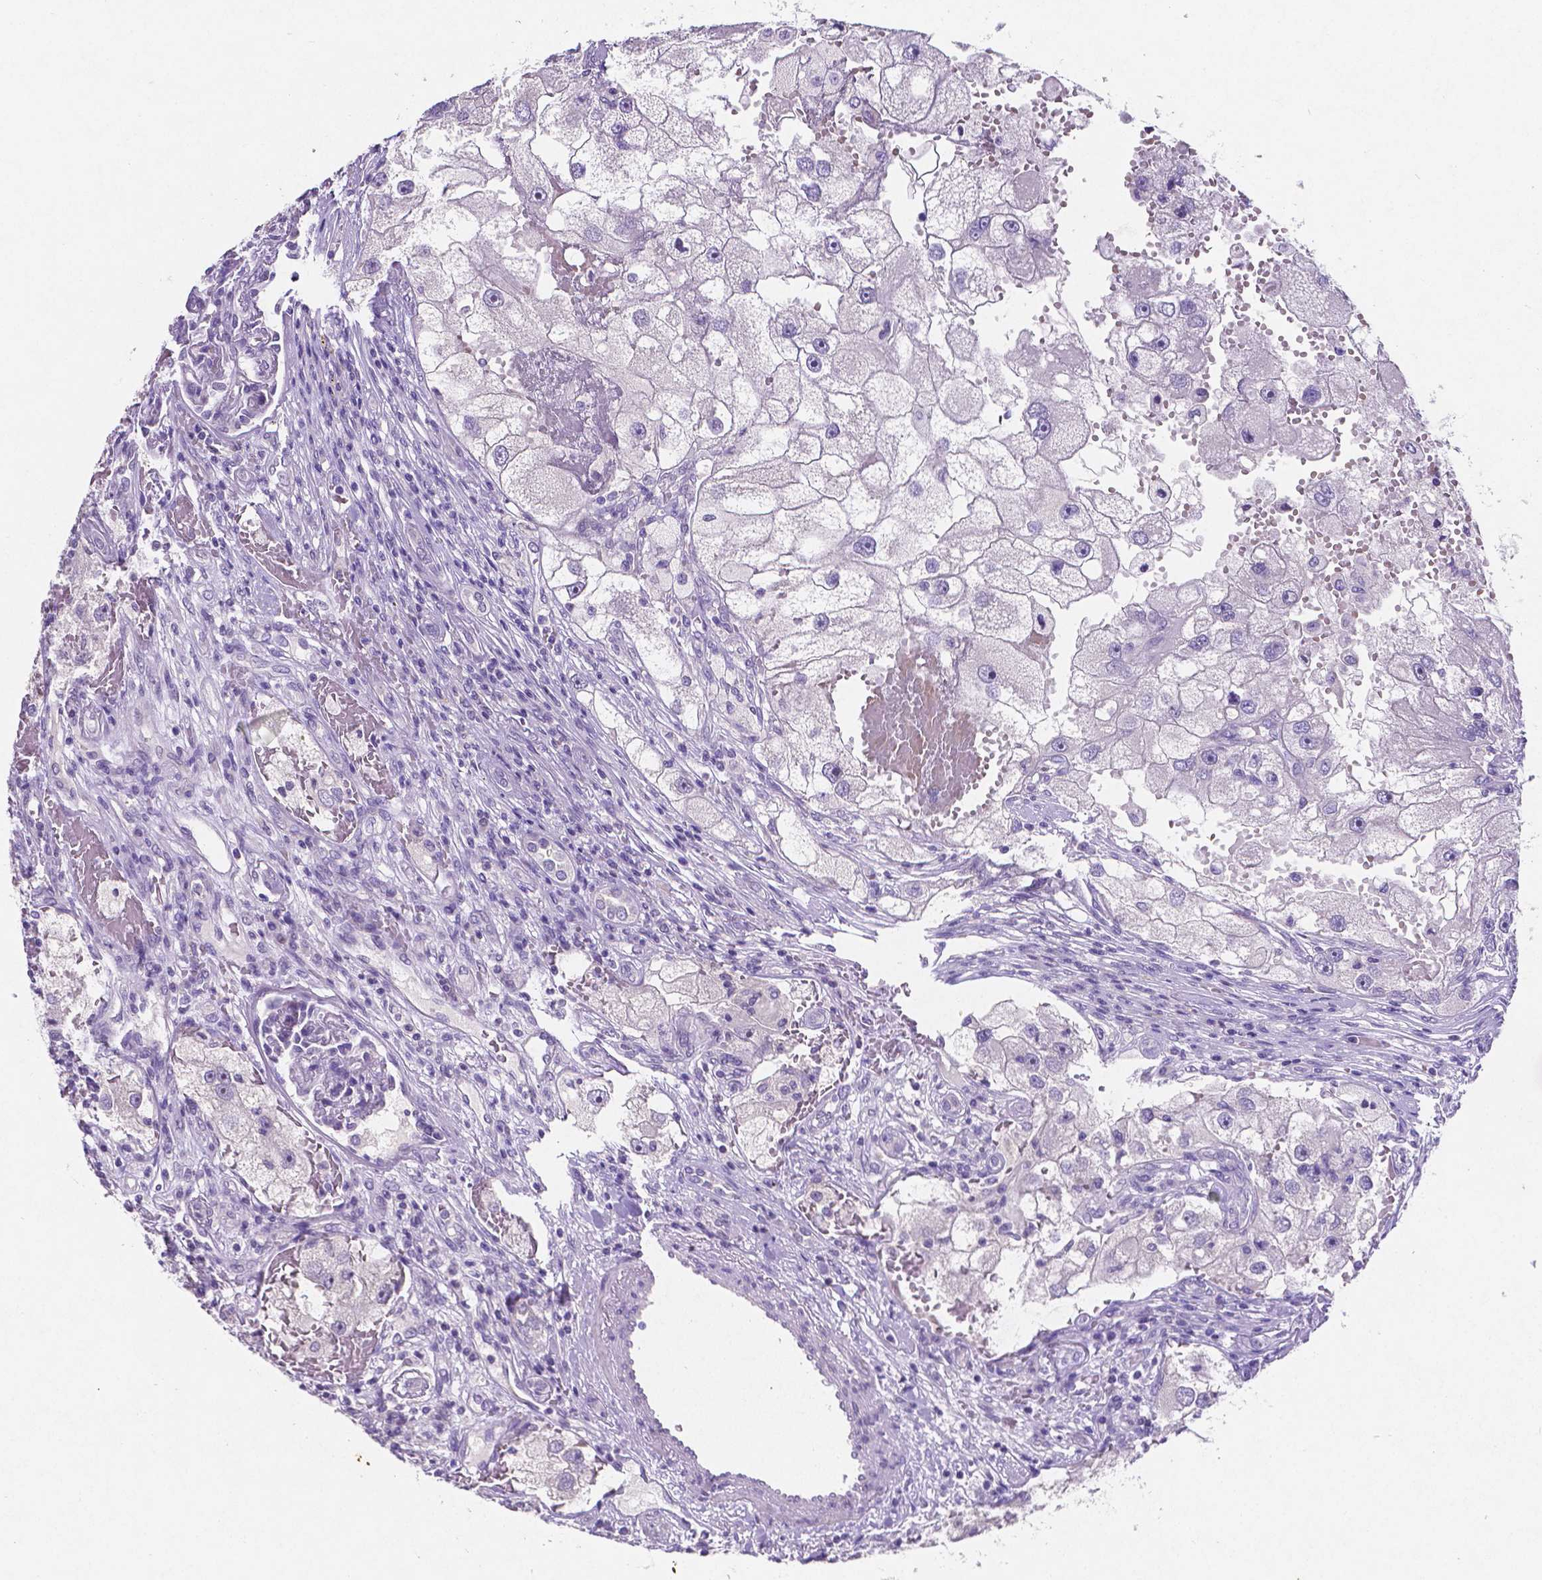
{"staining": {"intensity": "negative", "quantity": "none", "location": "none"}, "tissue": "renal cancer", "cell_type": "Tumor cells", "image_type": "cancer", "snomed": [{"axis": "morphology", "description": "Adenocarcinoma, NOS"}, {"axis": "topography", "description": "Kidney"}], "caption": "This is a photomicrograph of IHC staining of renal cancer (adenocarcinoma), which shows no staining in tumor cells.", "gene": "SATB2", "patient": {"sex": "male", "age": 63}}